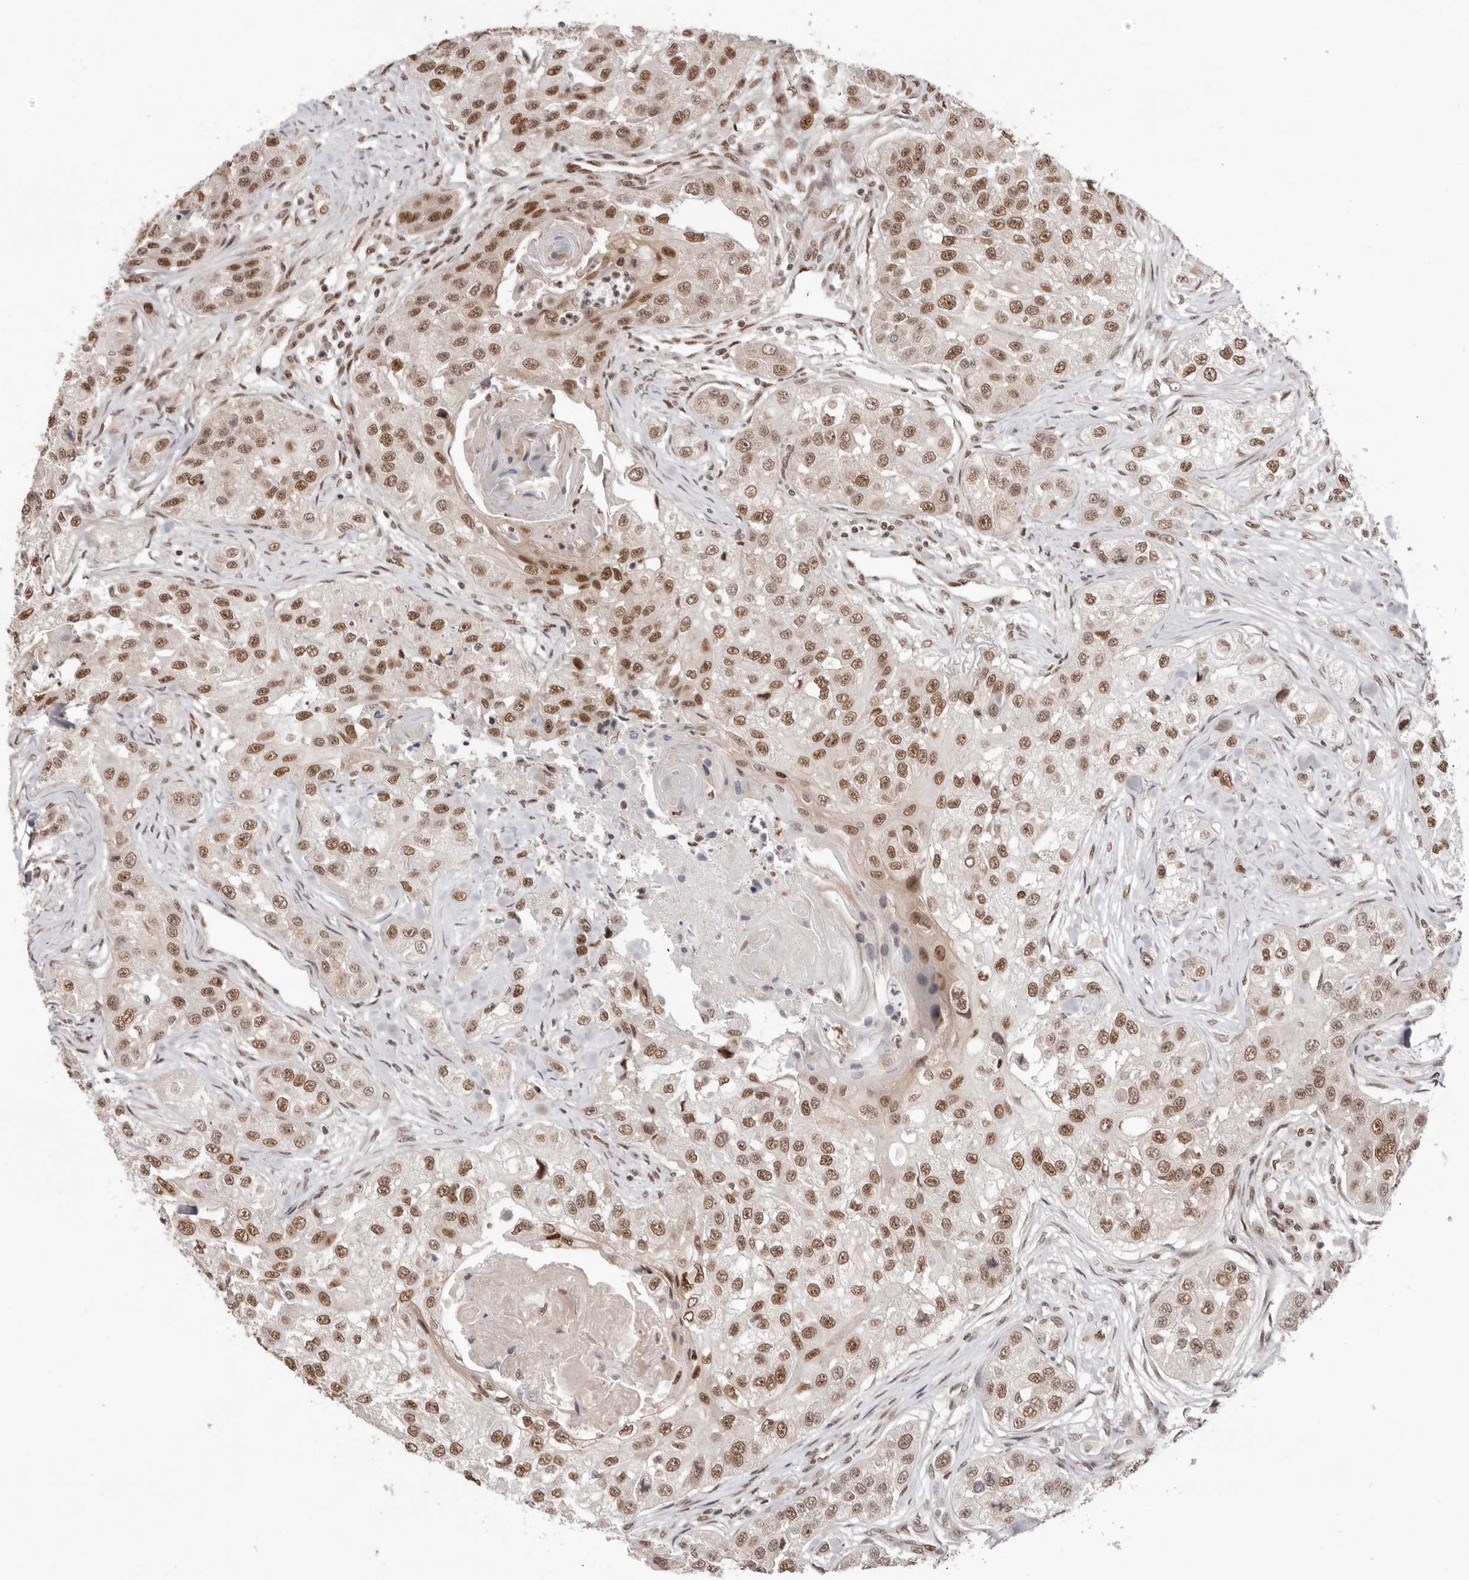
{"staining": {"intensity": "moderate", "quantity": ">75%", "location": "nuclear"}, "tissue": "head and neck cancer", "cell_type": "Tumor cells", "image_type": "cancer", "snomed": [{"axis": "morphology", "description": "Normal tissue, NOS"}, {"axis": "morphology", "description": "Squamous cell carcinoma, NOS"}, {"axis": "topography", "description": "Skeletal muscle"}, {"axis": "topography", "description": "Head-Neck"}], "caption": "Human head and neck cancer stained with a protein marker exhibits moderate staining in tumor cells.", "gene": "CHTOP", "patient": {"sex": "male", "age": 51}}